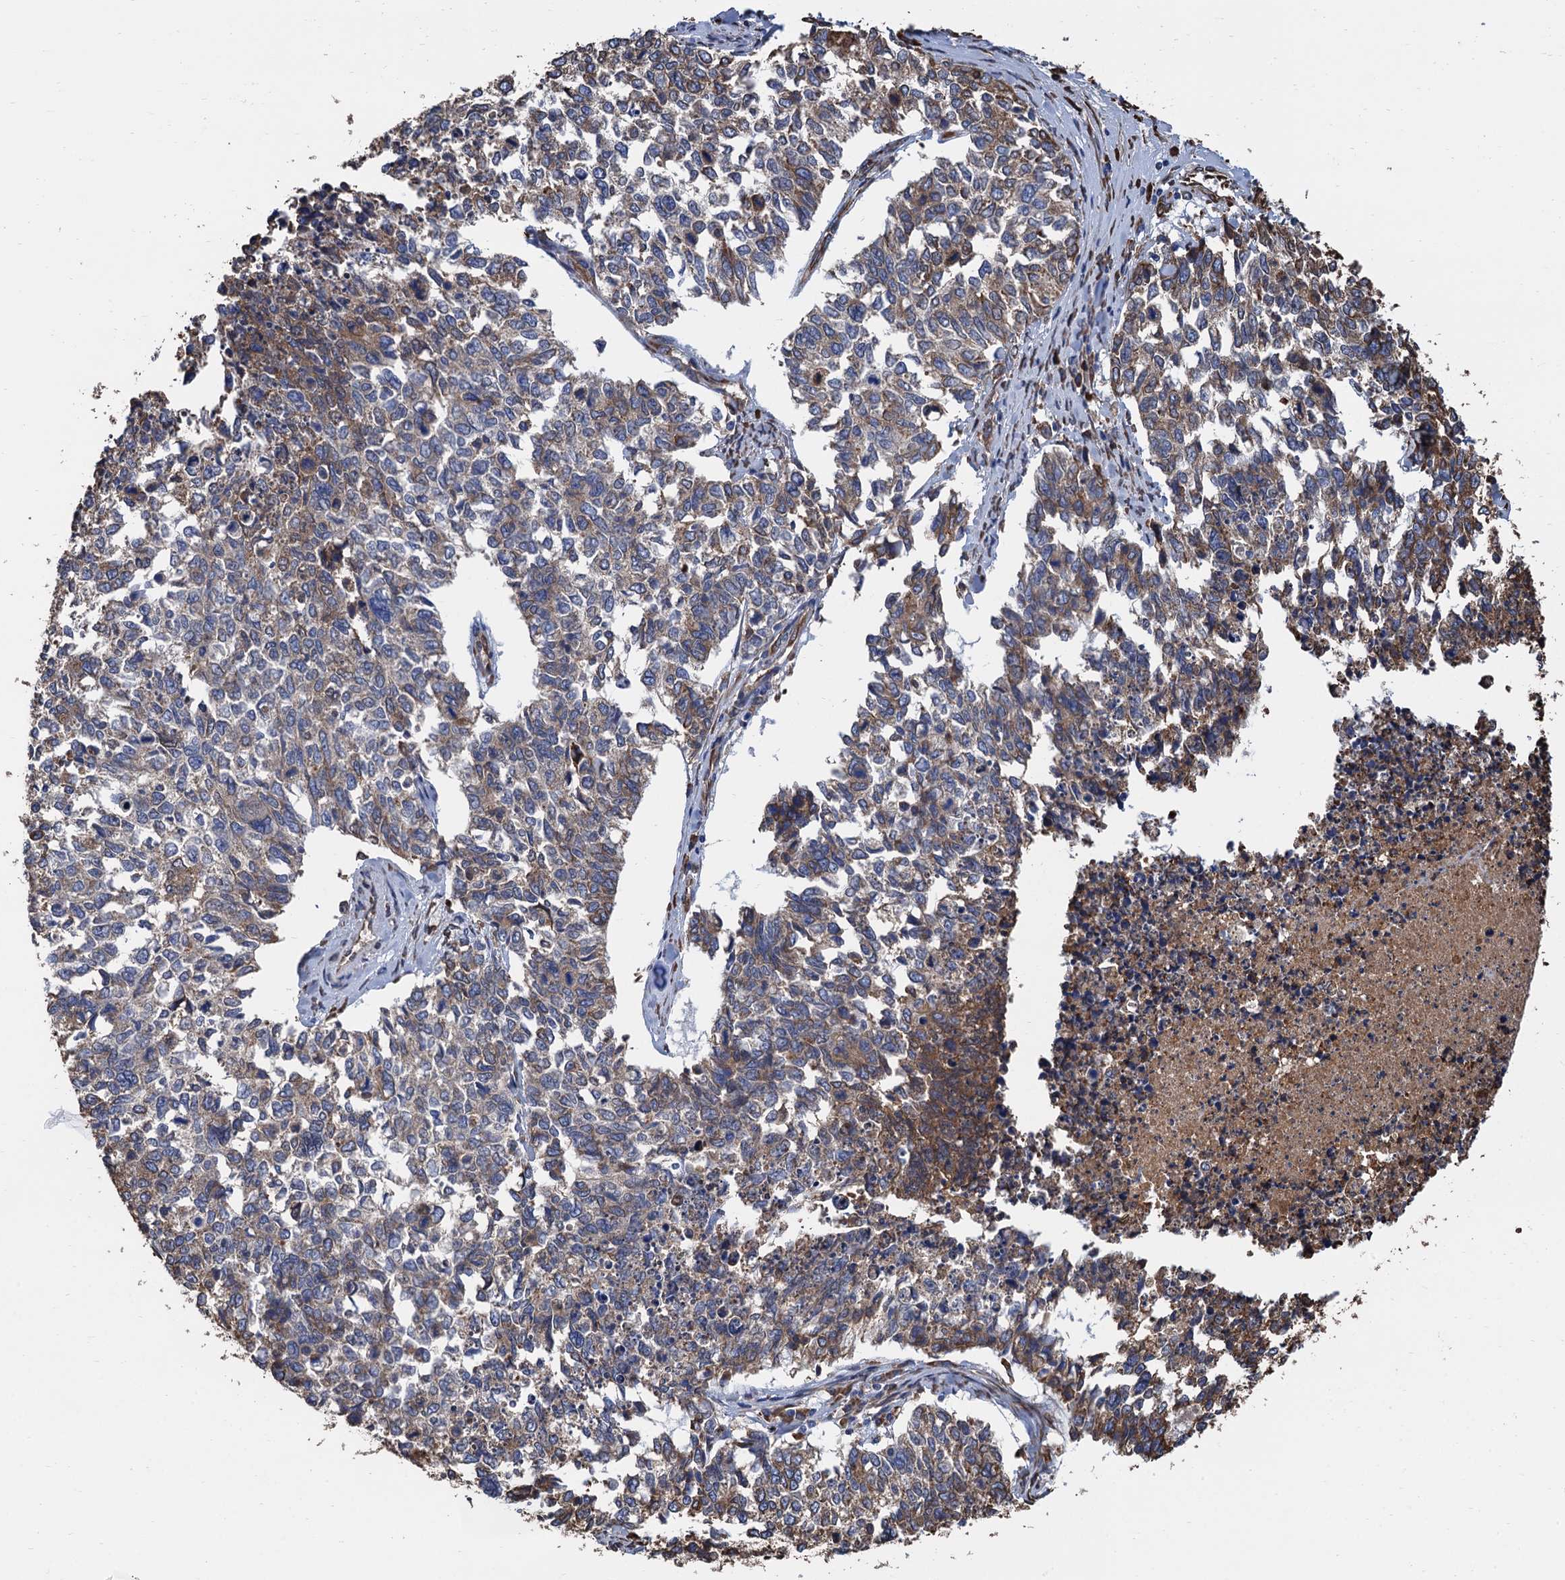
{"staining": {"intensity": "weak", "quantity": "25%-75%", "location": "cytoplasmic/membranous"}, "tissue": "cervical cancer", "cell_type": "Tumor cells", "image_type": "cancer", "snomed": [{"axis": "morphology", "description": "Squamous cell carcinoma, NOS"}, {"axis": "topography", "description": "Cervix"}], "caption": "There is low levels of weak cytoplasmic/membranous expression in tumor cells of cervical cancer (squamous cell carcinoma), as demonstrated by immunohistochemical staining (brown color).", "gene": "CNNM1", "patient": {"sex": "female", "age": 63}}